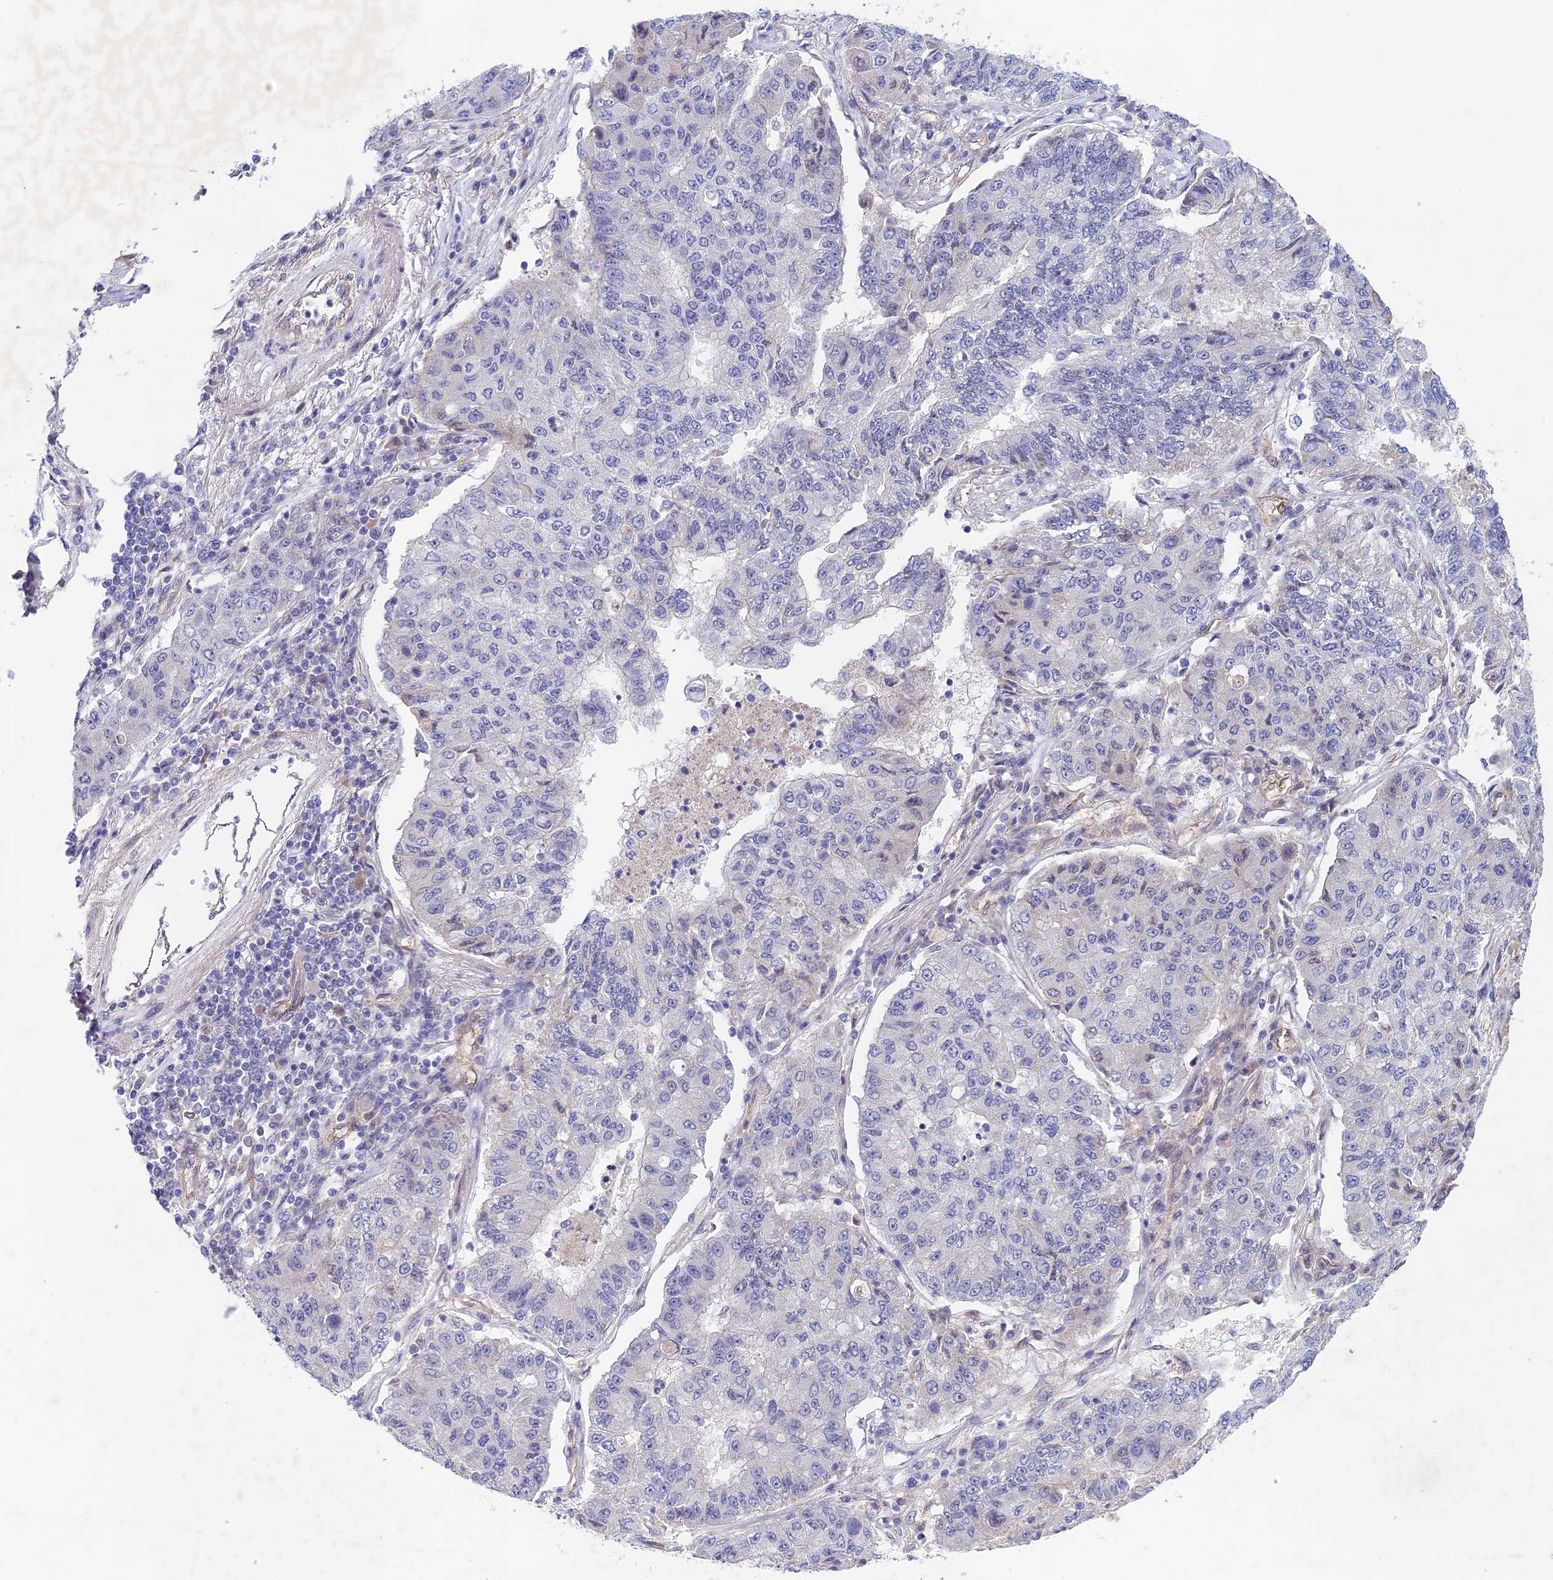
{"staining": {"intensity": "negative", "quantity": "none", "location": "none"}, "tissue": "lung cancer", "cell_type": "Tumor cells", "image_type": "cancer", "snomed": [{"axis": "morphology", "description": "Squamous cell carcinoma, NOS"}, {"axis": "topography", "description": "Lung"}], "caption": "Immunohistochemical staining of lung cancer displays no significant expression in tumor cells.", "gene": "FKBPL", "patient": {"sex": "male", "age": 74}}